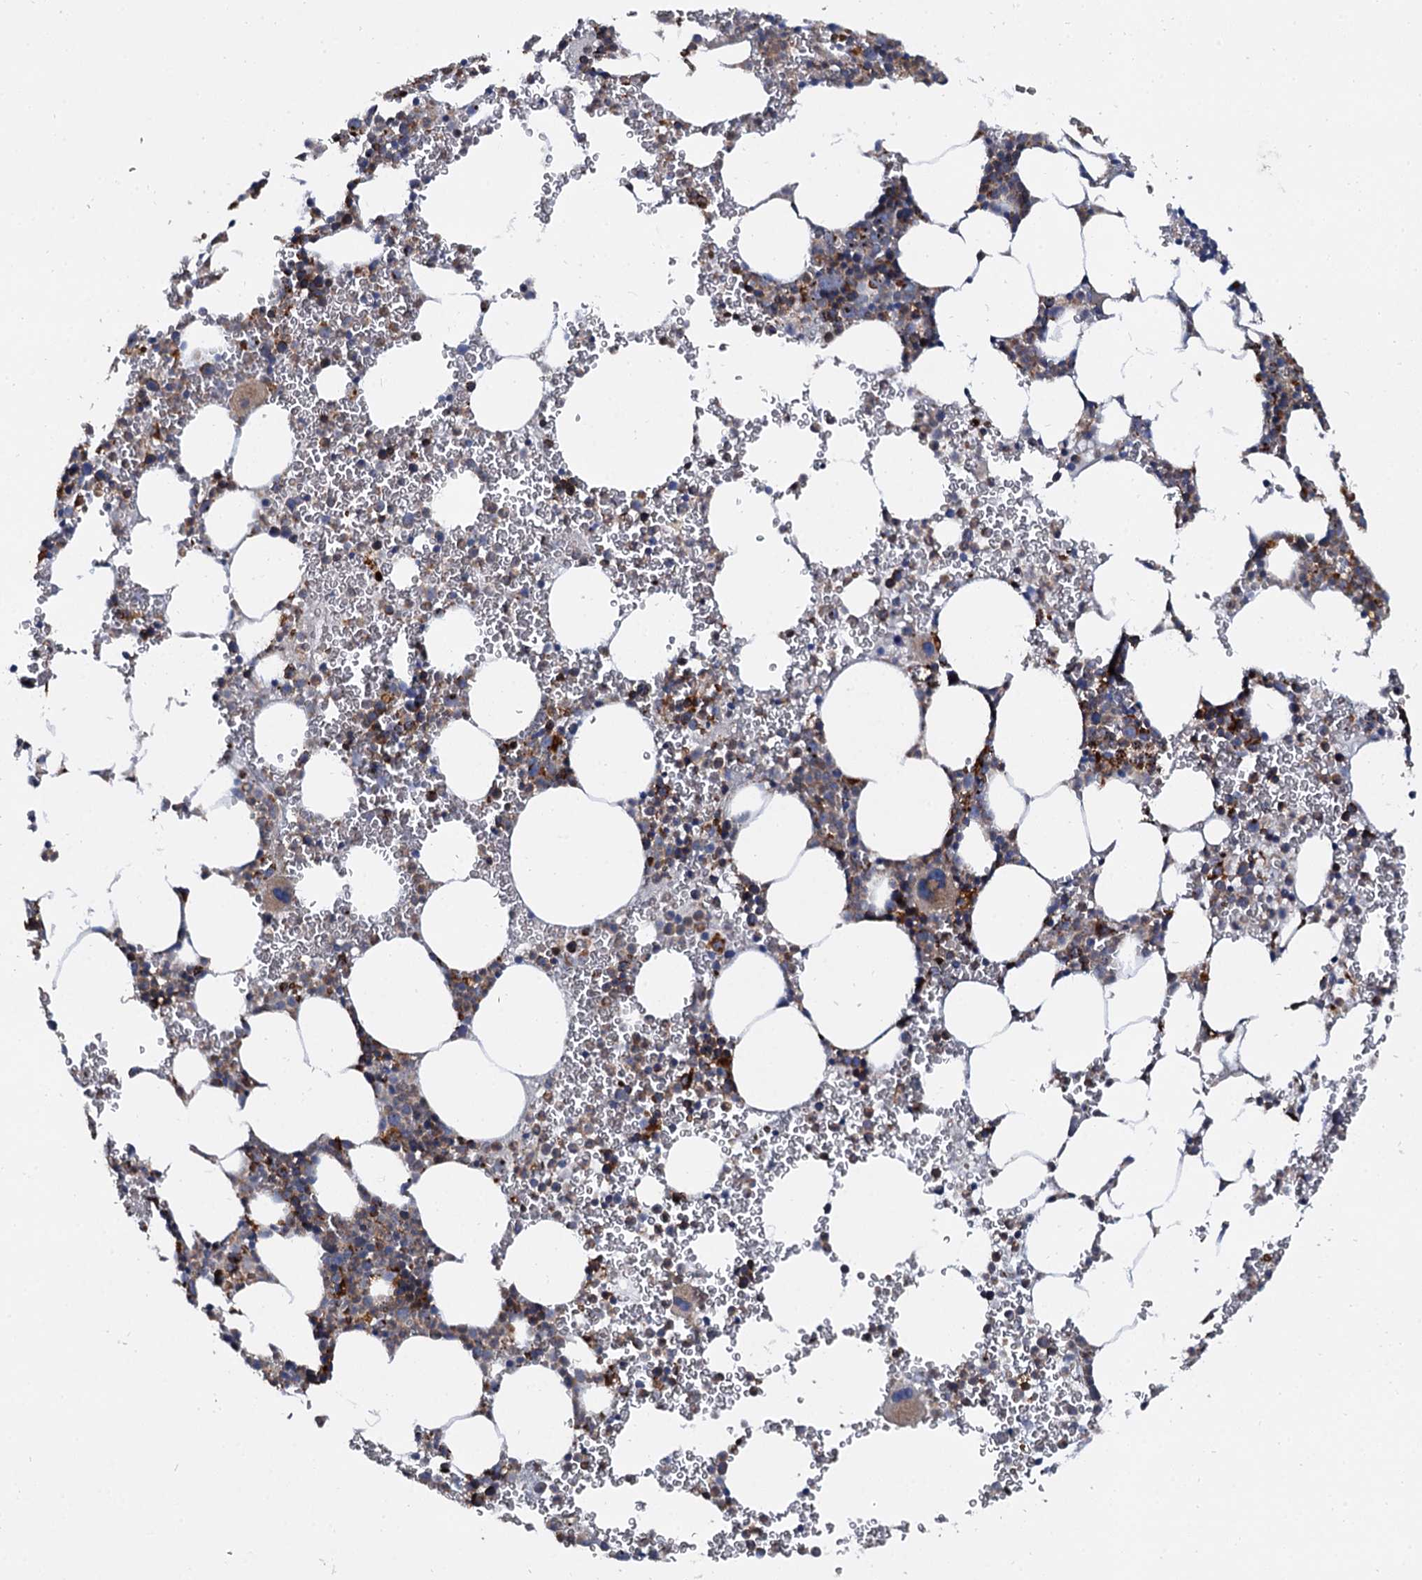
{"staining": {"intensity": "strong", "quantity": "25%-75%", "location": "cytoplasmic/membranous"}, "tissue": "bone marrow", "cell_type": "Hematopoietic cells", "image_type": "normal", "snomed": [{"axis": "morphology", "description": "Normal tissue, NOS"}, {"axis": "topography", "description": "Bone marrow"}], "caption": "This is a photomicrograph of immunohistochemistry staining of normal bone marrow, which shows strong expression in the cytoplasmic/membranous of hematopoietic cells.", "gene": "GBA1", "patient": {"sex": "female", "age": 78}}